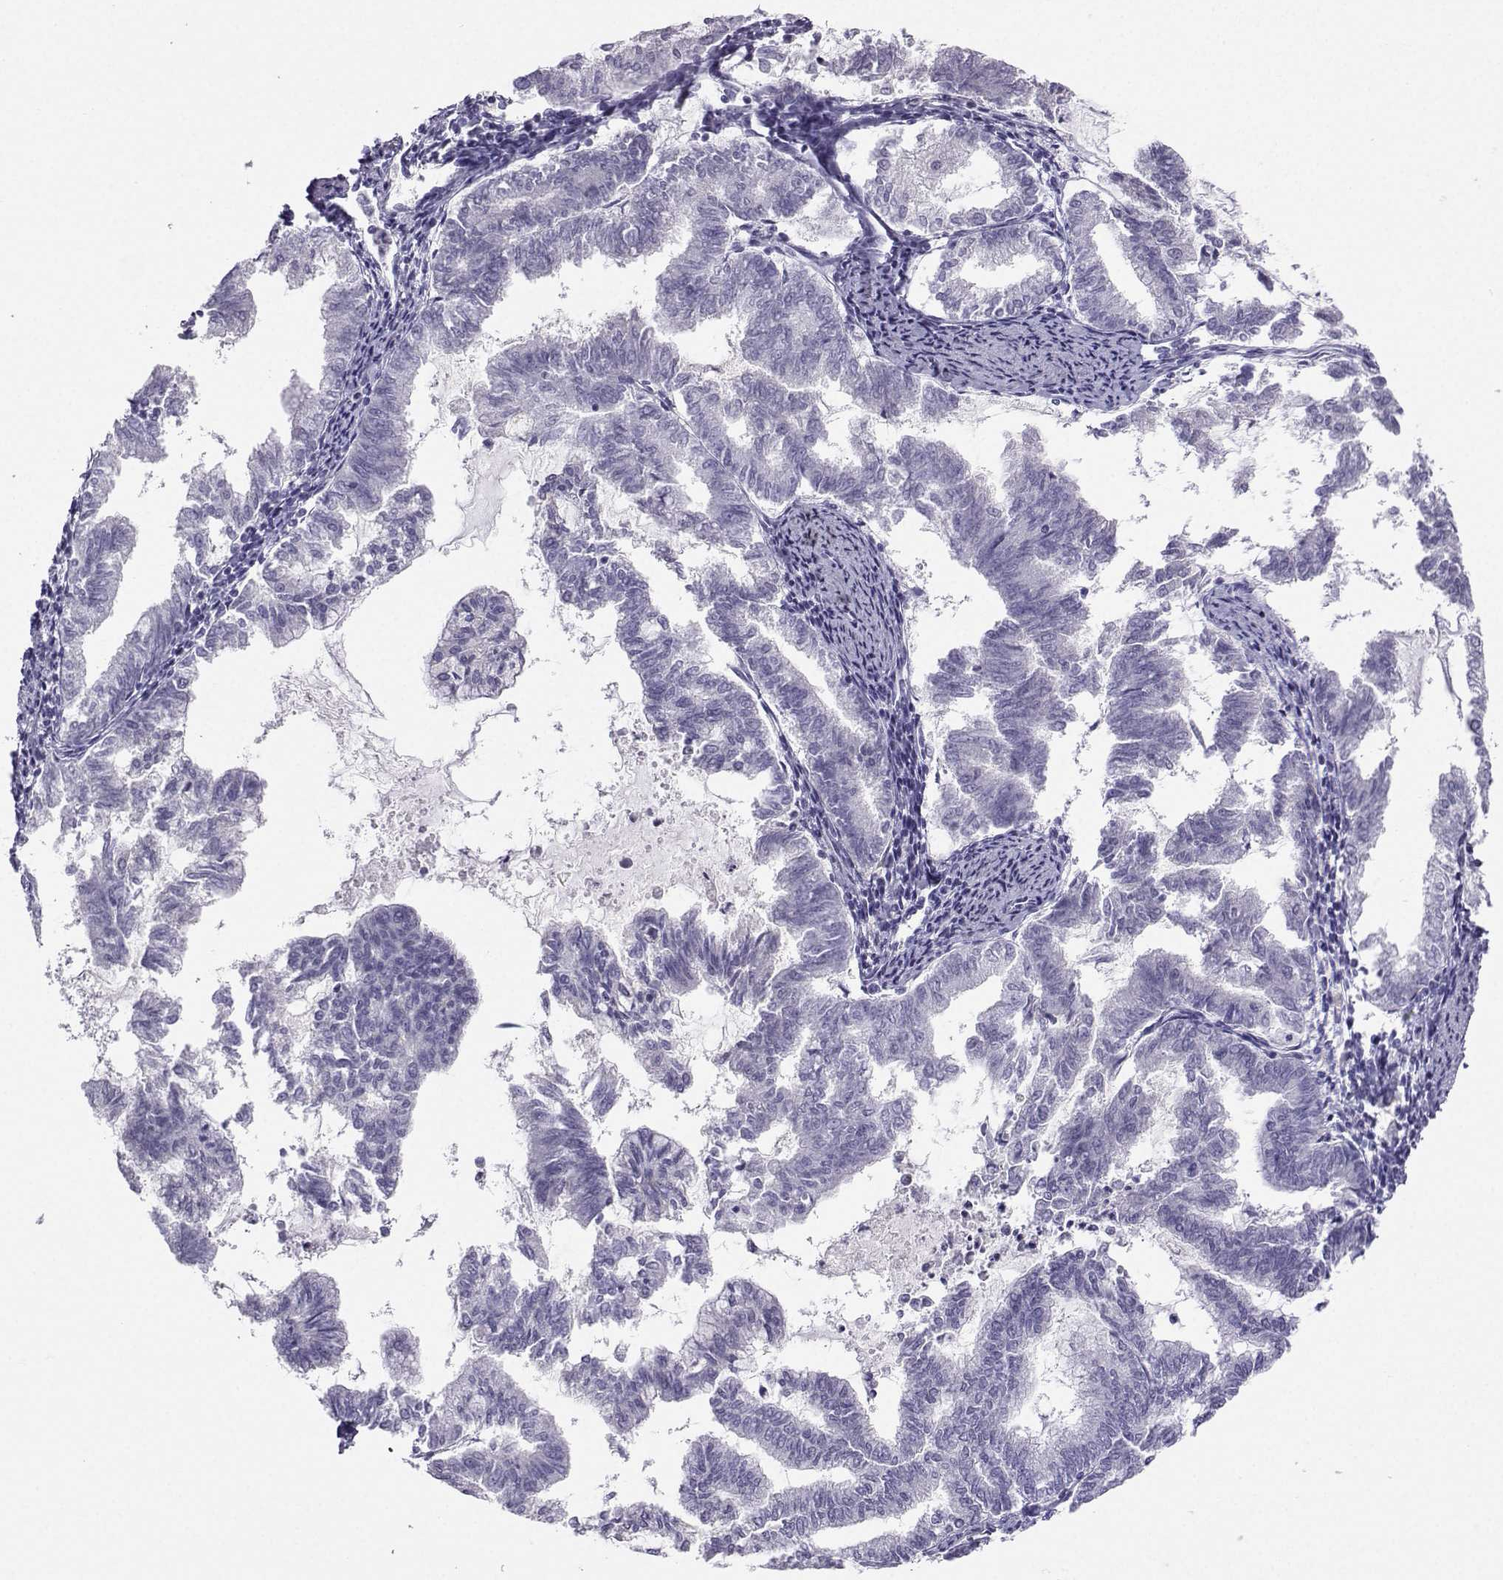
{"staining": {"intensity": "negative", "quantity": "none", "location": "none"}, "tissue": "endometrial cancer", "cell_type": "Tumor cells", "image_type": "cancer", "snomed": [{"axis": "morphology", "description": "Adenocarcinoma, NOS"}, {"axis": "topography", "description": "Endometrium"}], "caption": "Immunohistochemistry histopathology image of endometrial cancer stained for a protein (brown), which reveals no staining in tumor cells.", "gene": "FBXO24", "patient": {"sex": "female", "age": 79}}